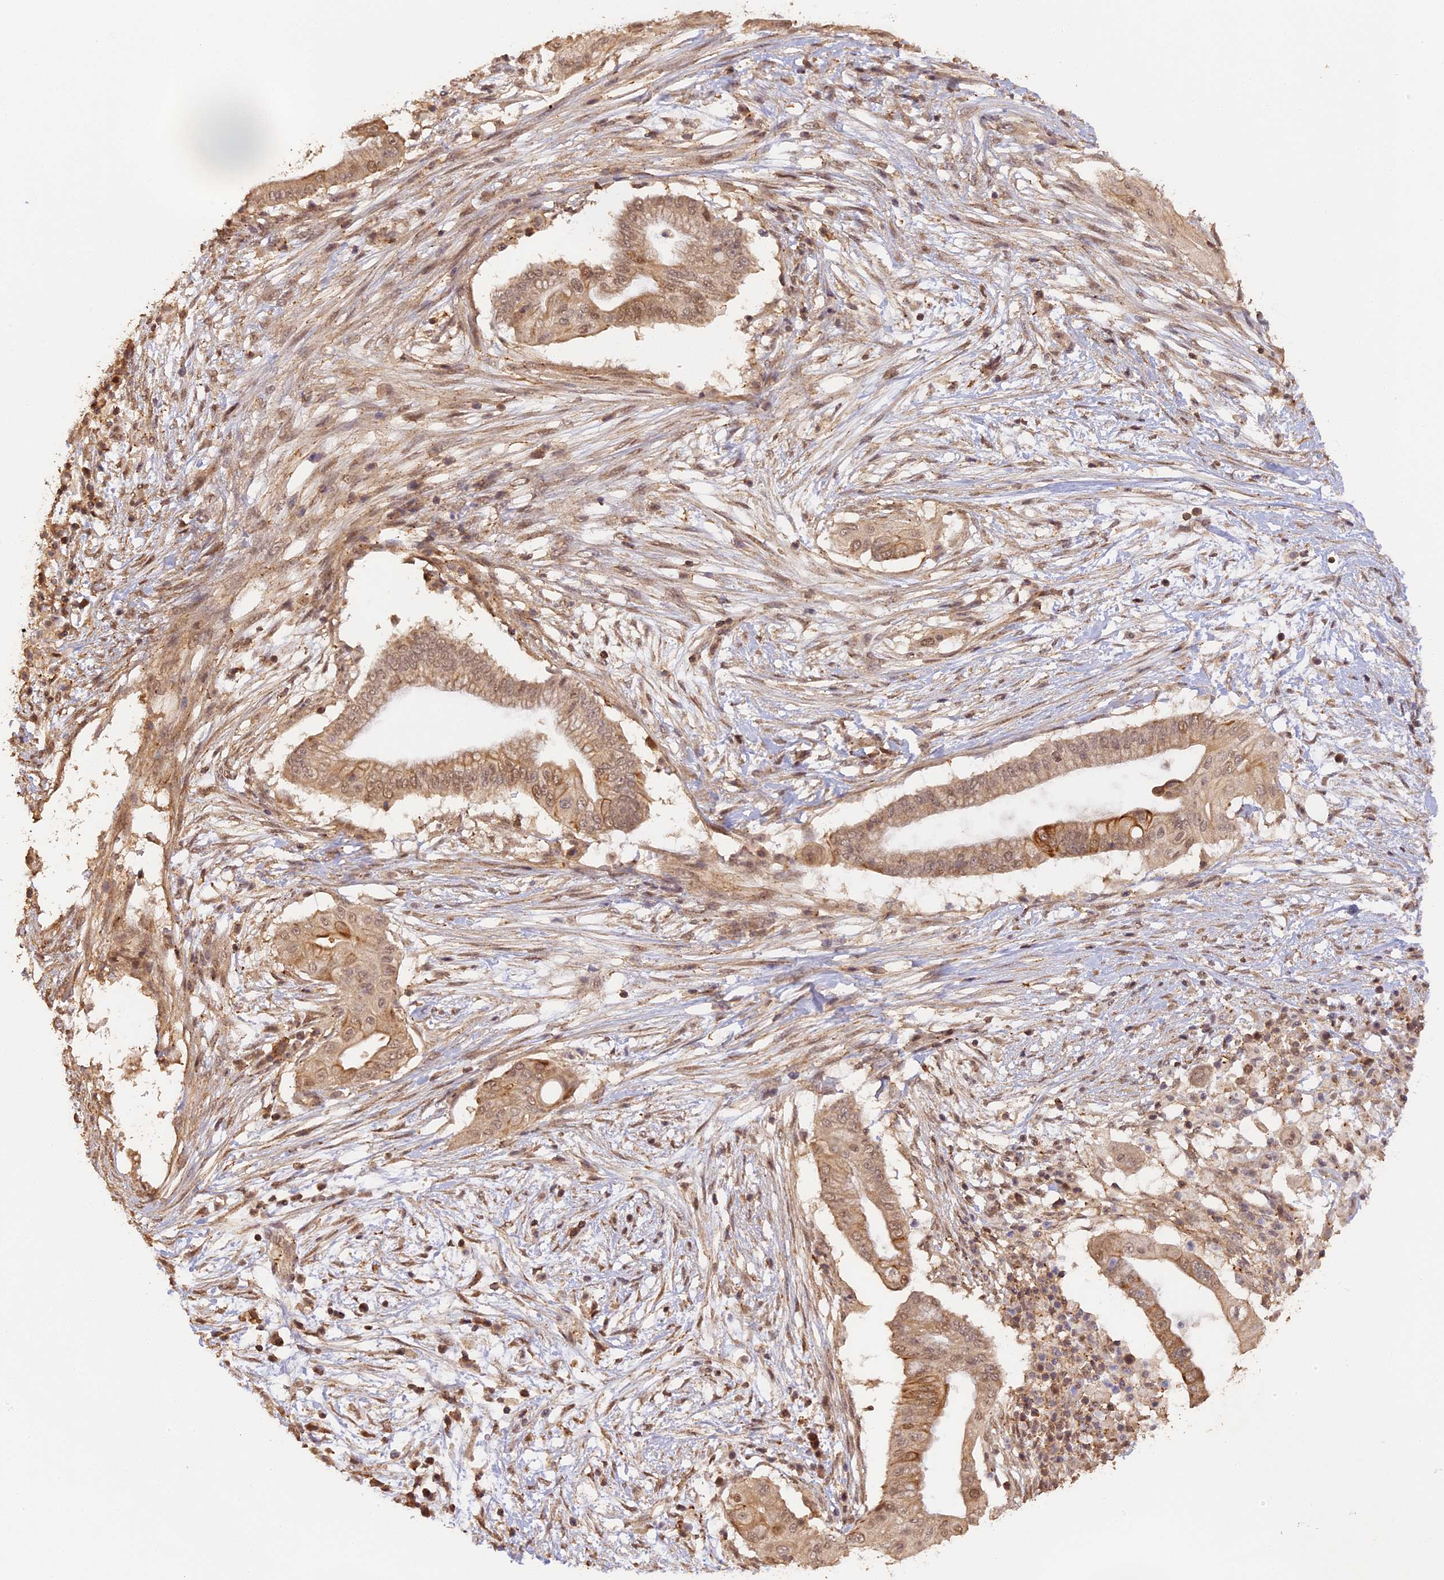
{"staining": {"intensity": "moderate", "quantity": ">75%", "location": "cytoplasmic/membranous,nuclear"}, "tissue": "pancreatic cancer", "cell_type": "Tumor cells", "image_type": "cancer", "snomed": [{"axis": "morphology", "description": "Adenocarcinoma, NOS"}, {"axis": "topography", "description": "Pancreas"}], "caption": "IHC histopathology image of neoplastic tissue: human adenocarcinoma (pancreatic) stained using immunohistochemistry (IHC) exhibits medium levels of moderate protein expression localized specifically in the cytoplasmic/membranous and nuclear of tumor cells, appearing as a cytoplasmic/membranous and nuclear brown color.", "gene": "MYBL2", "patient": {"sex": "male", "age": 68}}